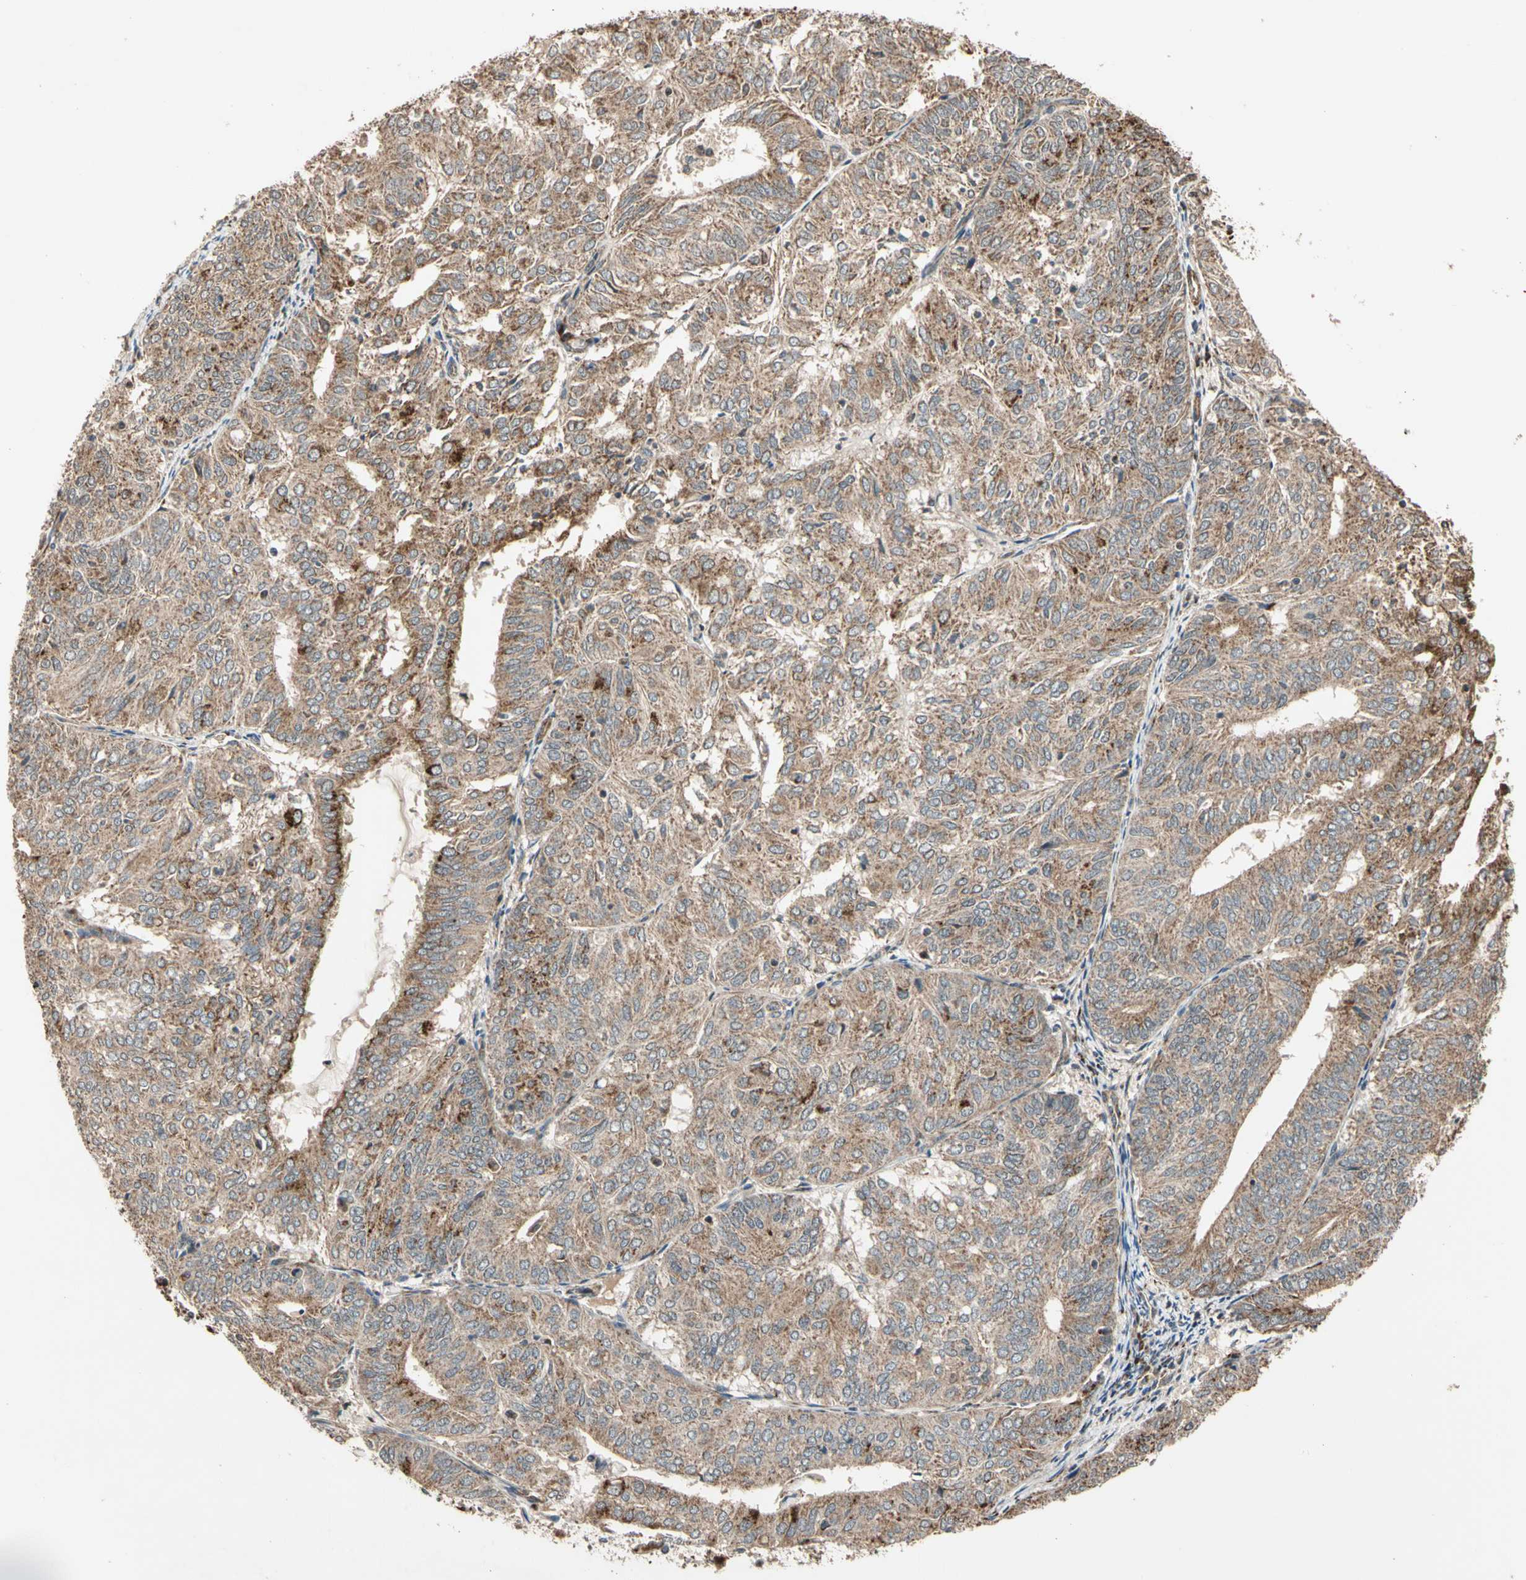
{"staining": {"intensity": "moderate", "quantity": ">75%", "location": "cytoplasmic/membranous"}, "tissue": "endometrial cancer", "cell_type": "Tumor cells", "image_type": "cancer", "snomed": [{"axis": "morphology", "description": "Adenocarcinoma, NOS"}, {"axis": "topography", "description": "Uterus"}], "caption": "Immunohistochemical staining of human endometrial cancer (adenocarcinoma) demonstrates moderate cytoplasmic/membranous protein expression in approximately >75% of tumor cells.", "gene": "GCK", "patient": {"sex": "female", "age": 60}}